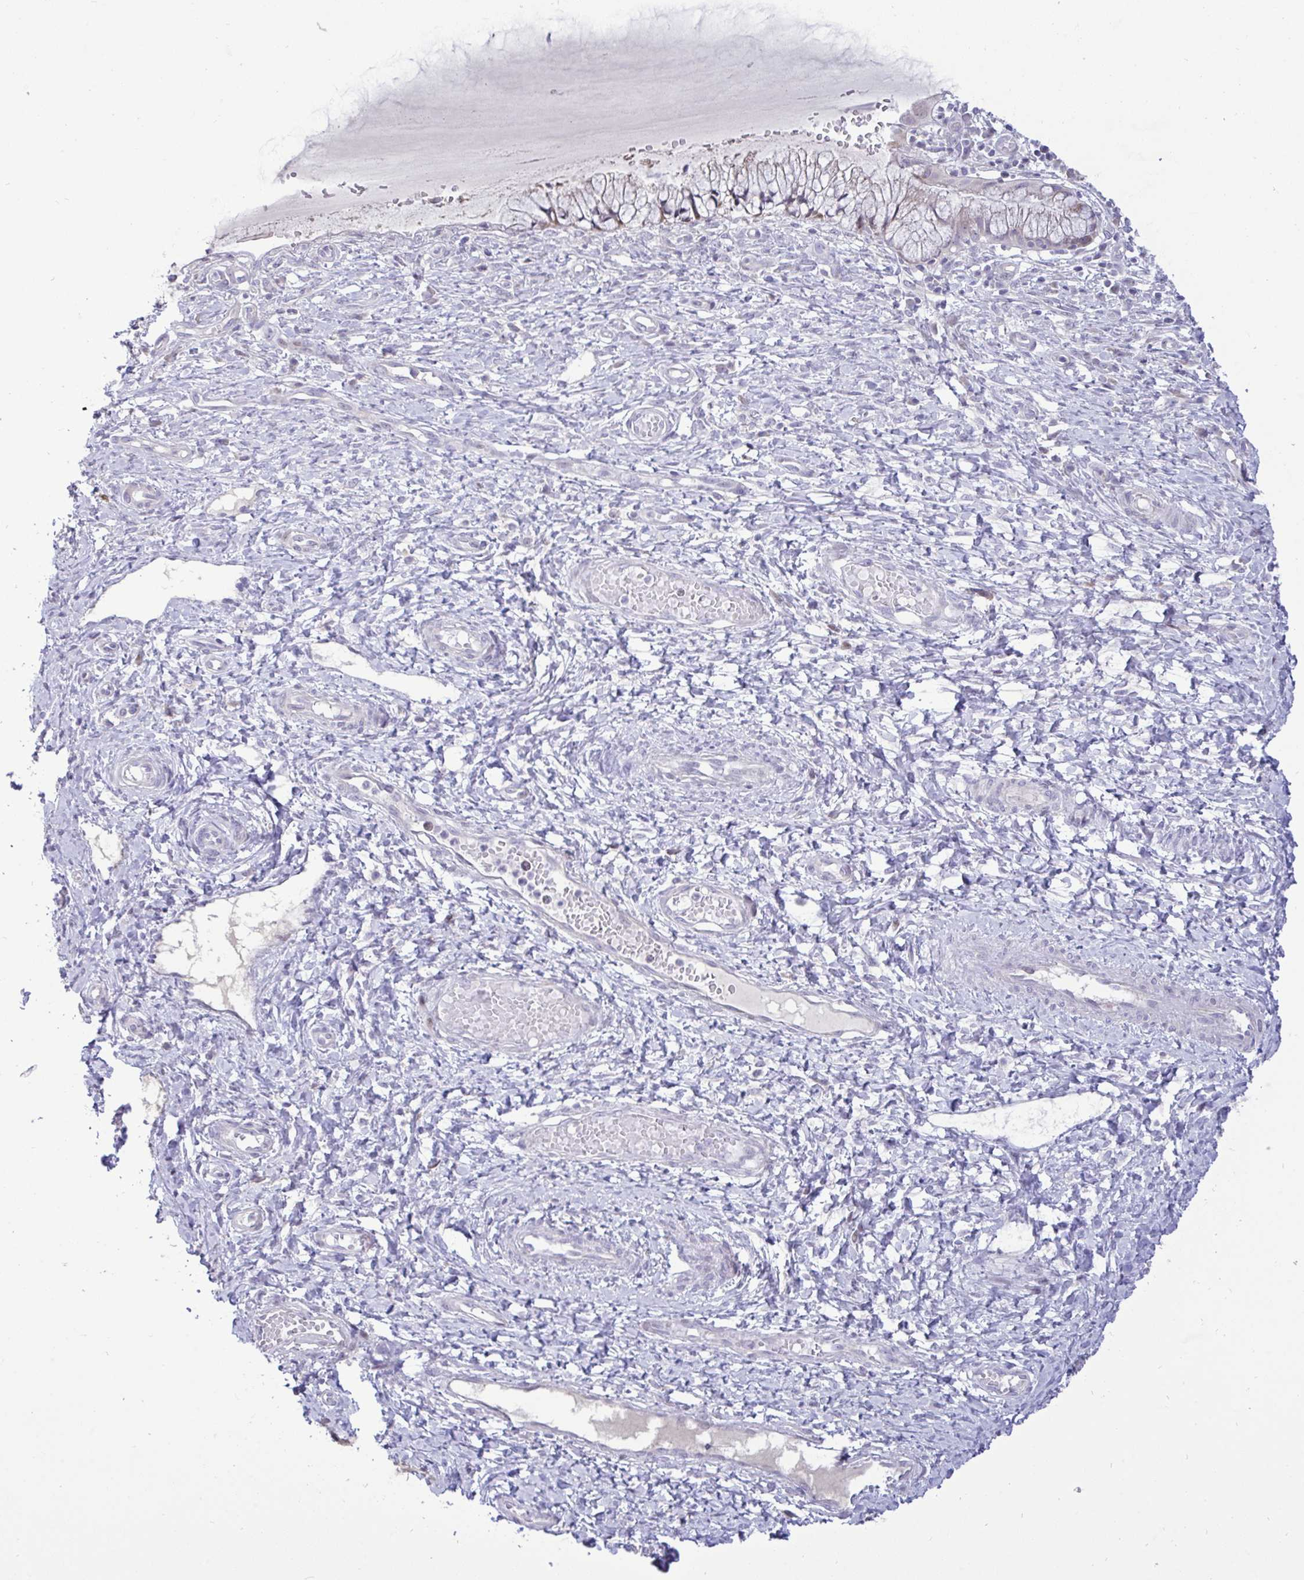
{"staining": {"intensity": "weak", "quantity": "25%-75%", "location": "cytoplasmic/membranous"}, "tissue": "cervix", "cell_type": "Glandular cells", "image_type": "normal", "snomed": [{"axis": "morphology", "description": "Normal tissue, NOS"}, {"axis": "topography", "description": "Cervix"}], "caption": "A micrograph of cervix stained for a protein shows weak cytoplasmic/membranous brown staining in glandular cells.", "gene": "EPOP", "patient": {"sex": "female", "age": 37}}